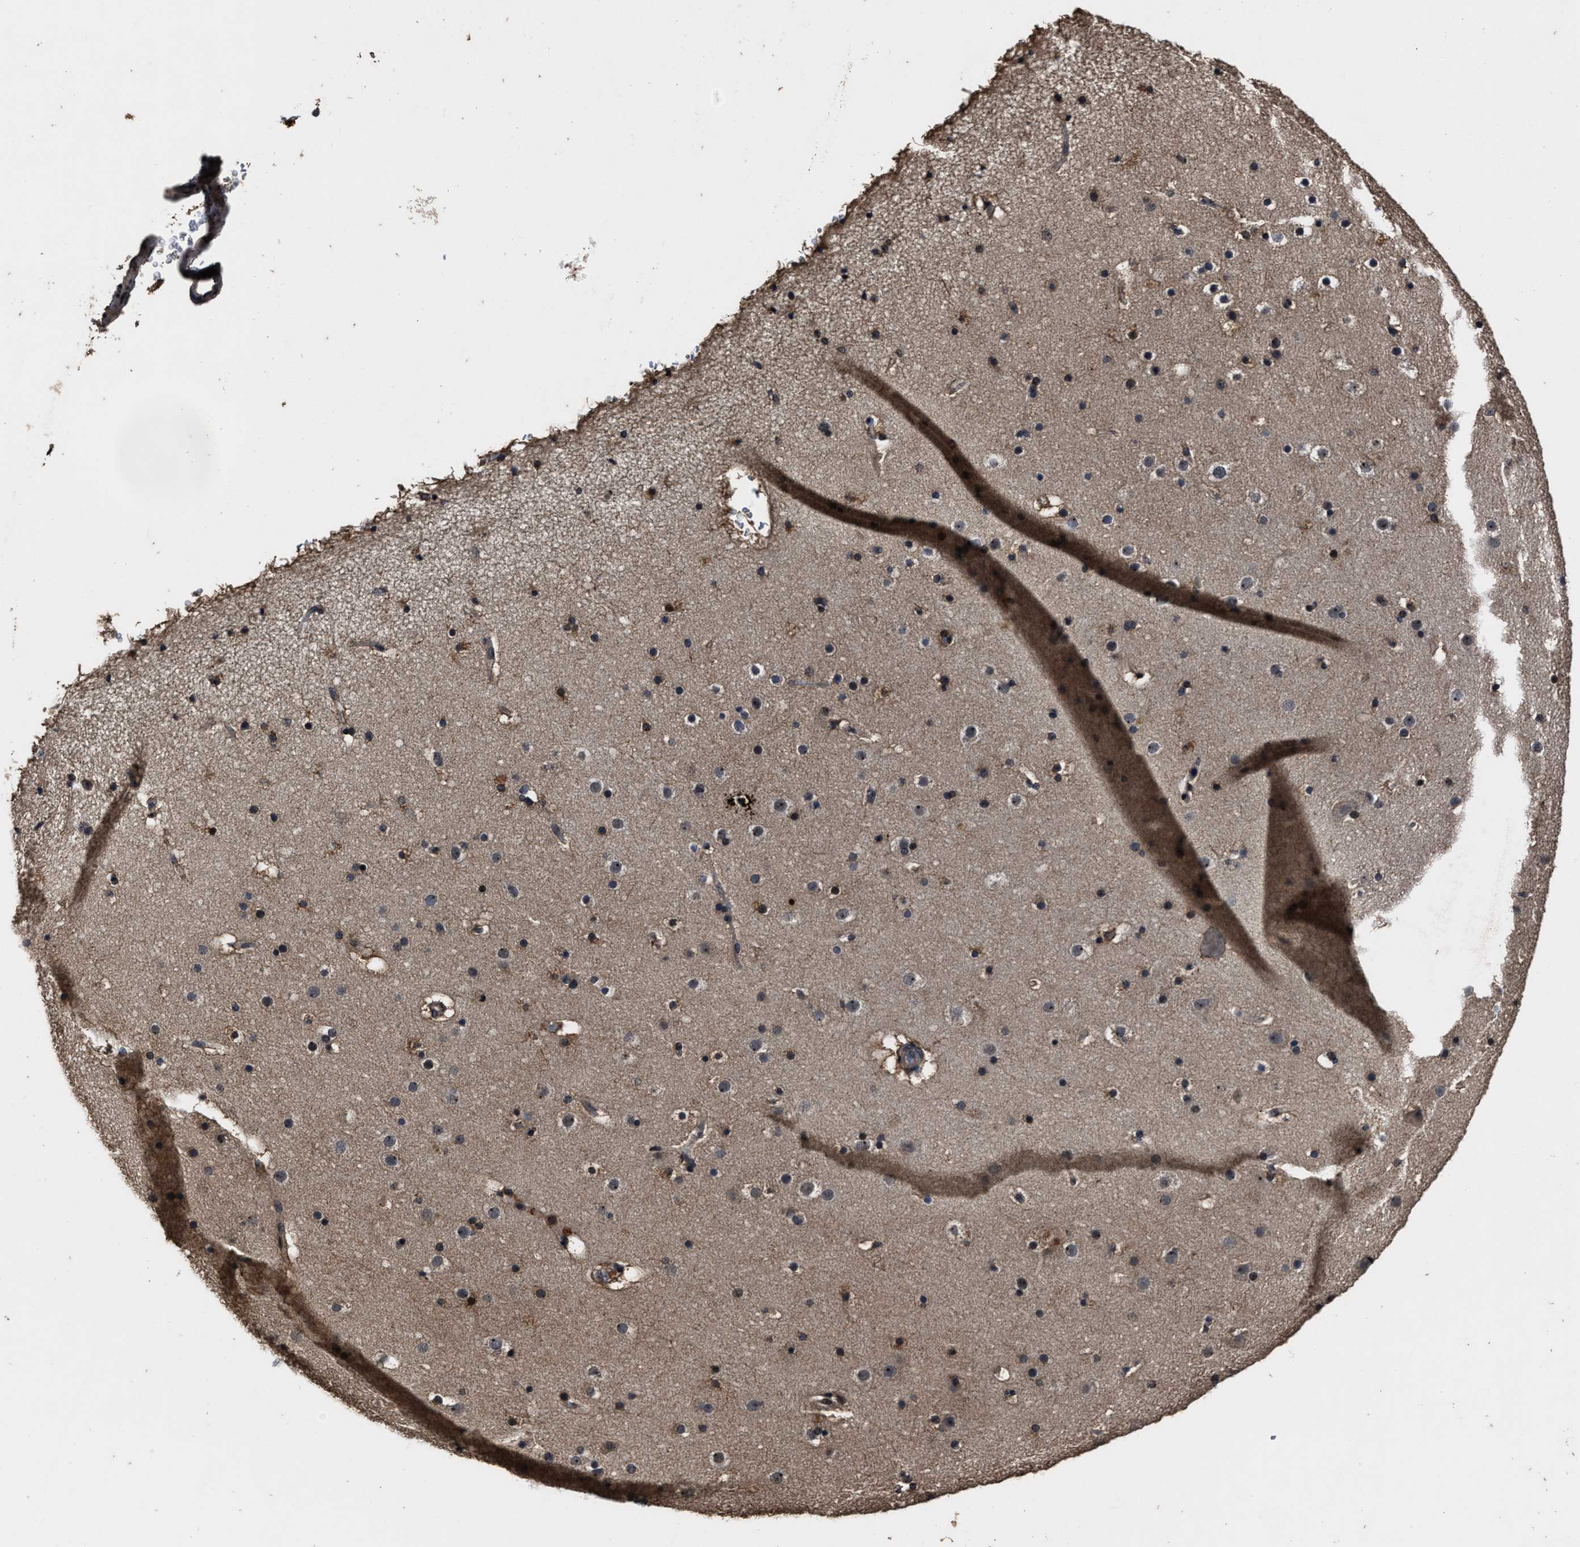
{"staining": {"intensity": "negative", "quantity": "none", "location": "none"}, "tissue": "cerebral cortex", "cell_type": "Endothelial cells", "image_type": "normal", "snomed": [{"axis": "morphology", "description": "Normal tissue, NOS"}, {"axis": "topography", "description": "Cerebral cortex"}], "caption": "High power microscopy image of an immunohistochemistry (IHC) photomicrograph of benign cerebral cortex, revealing no significant positivity in endothelial cells.", "gene": "RSBN1L", "patient": {"sex": "male", "age": 57}}